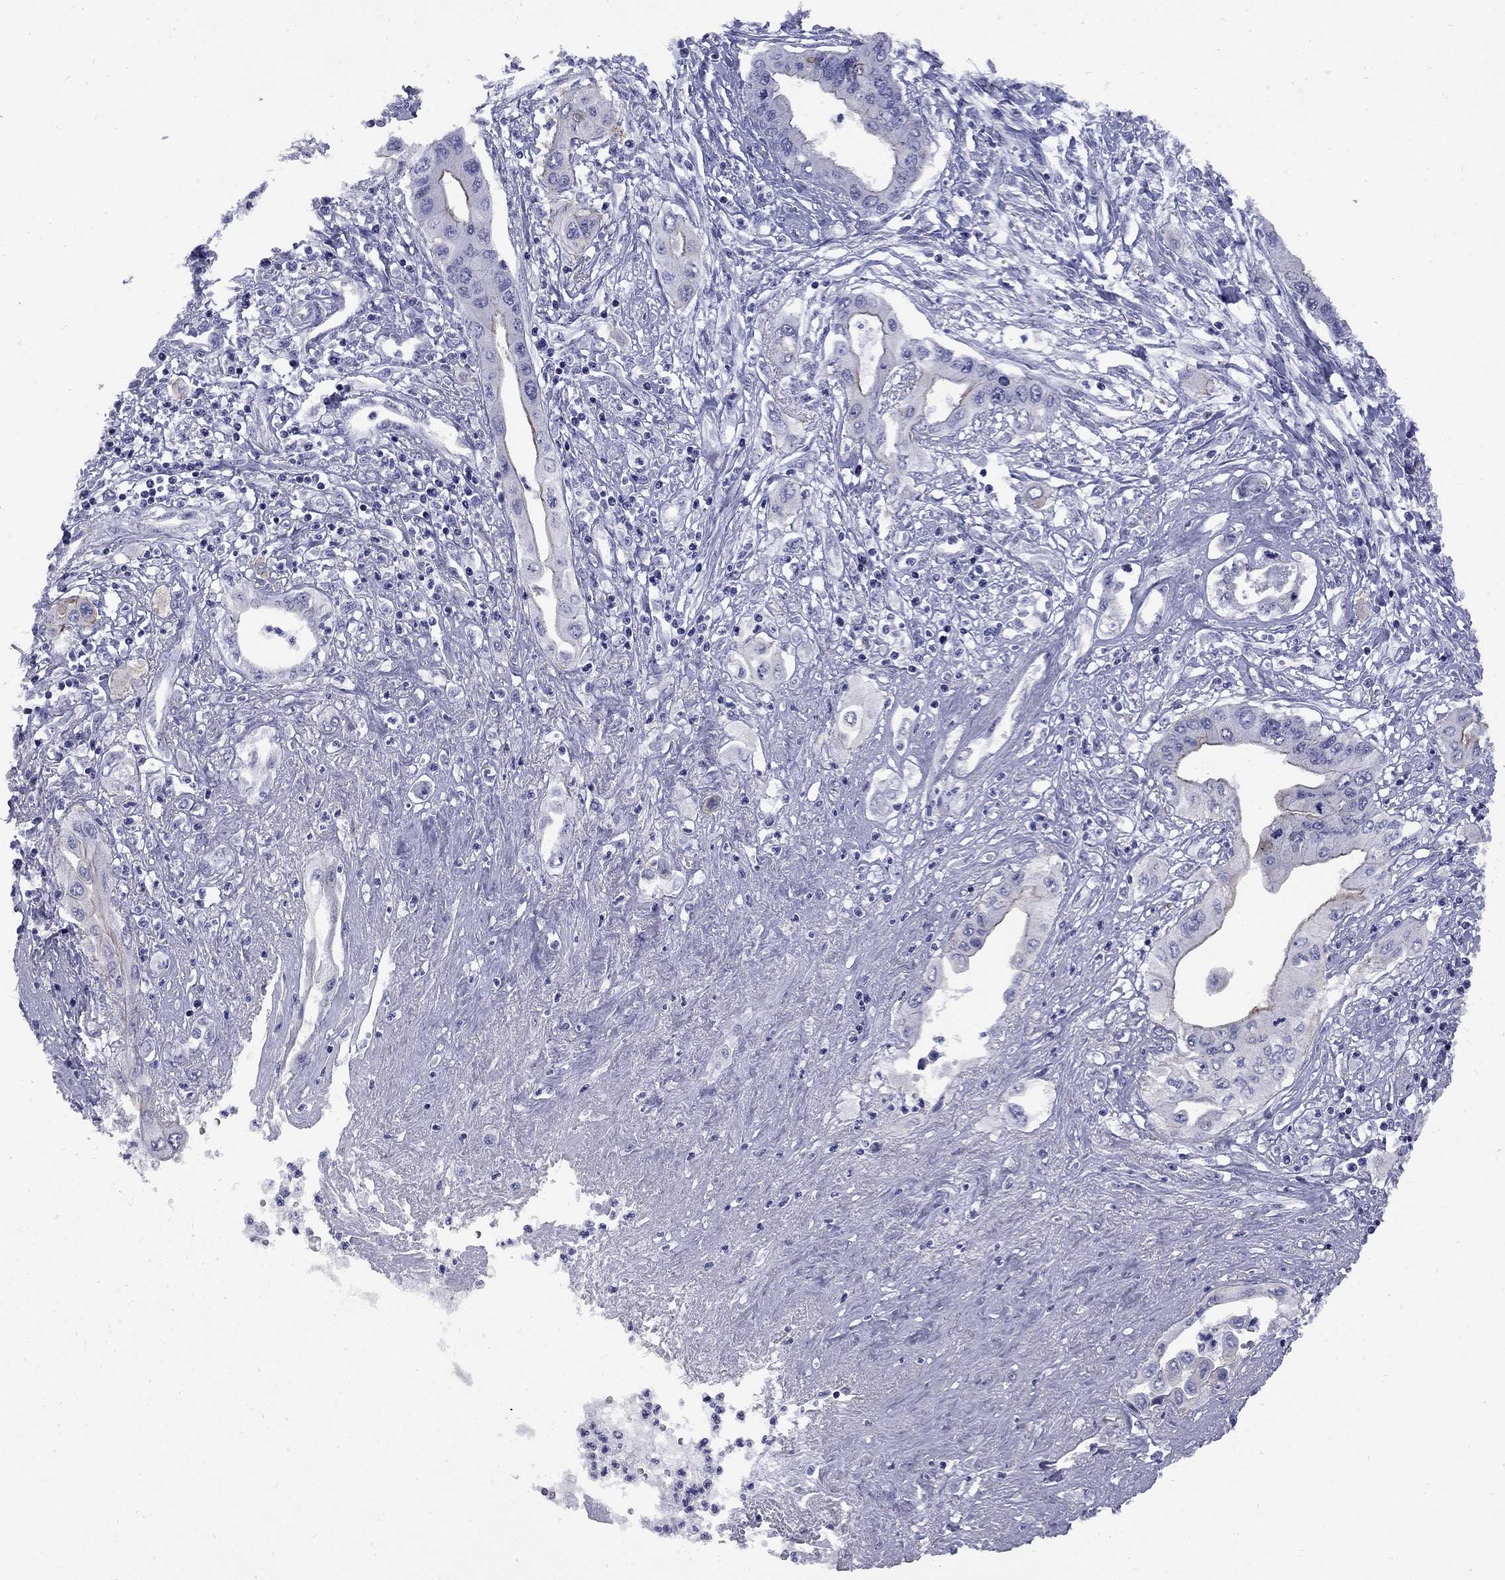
{"staining": {"intensity": "moderate", "quantity": "<25%", "location": "cytoplasmic/membranous"}, "tissue": "pancreatic cancer", "cell_type": "Tumor cells", "image_type": "cancer", "snomed": [{"axis": "morphology", "description": "Adenocarcinoma, NOS"}, {"axis": "topography", "description": "Pancreas"}], "caption": "Immunohistochemical staining of human pancreatic cancer (adenocarcinoma) reveals low levels of moderate cytoplasmic/membranous positivity in about <25% of tumor cells. The protein is stained brown, and the nuclei are stained in blue (DAB (3,3'-diaminobenzidine) IHC with brightfield microscopy, high magnification).", "gene": "HTR4", "patient": {"sex": "female", "age": 62}}